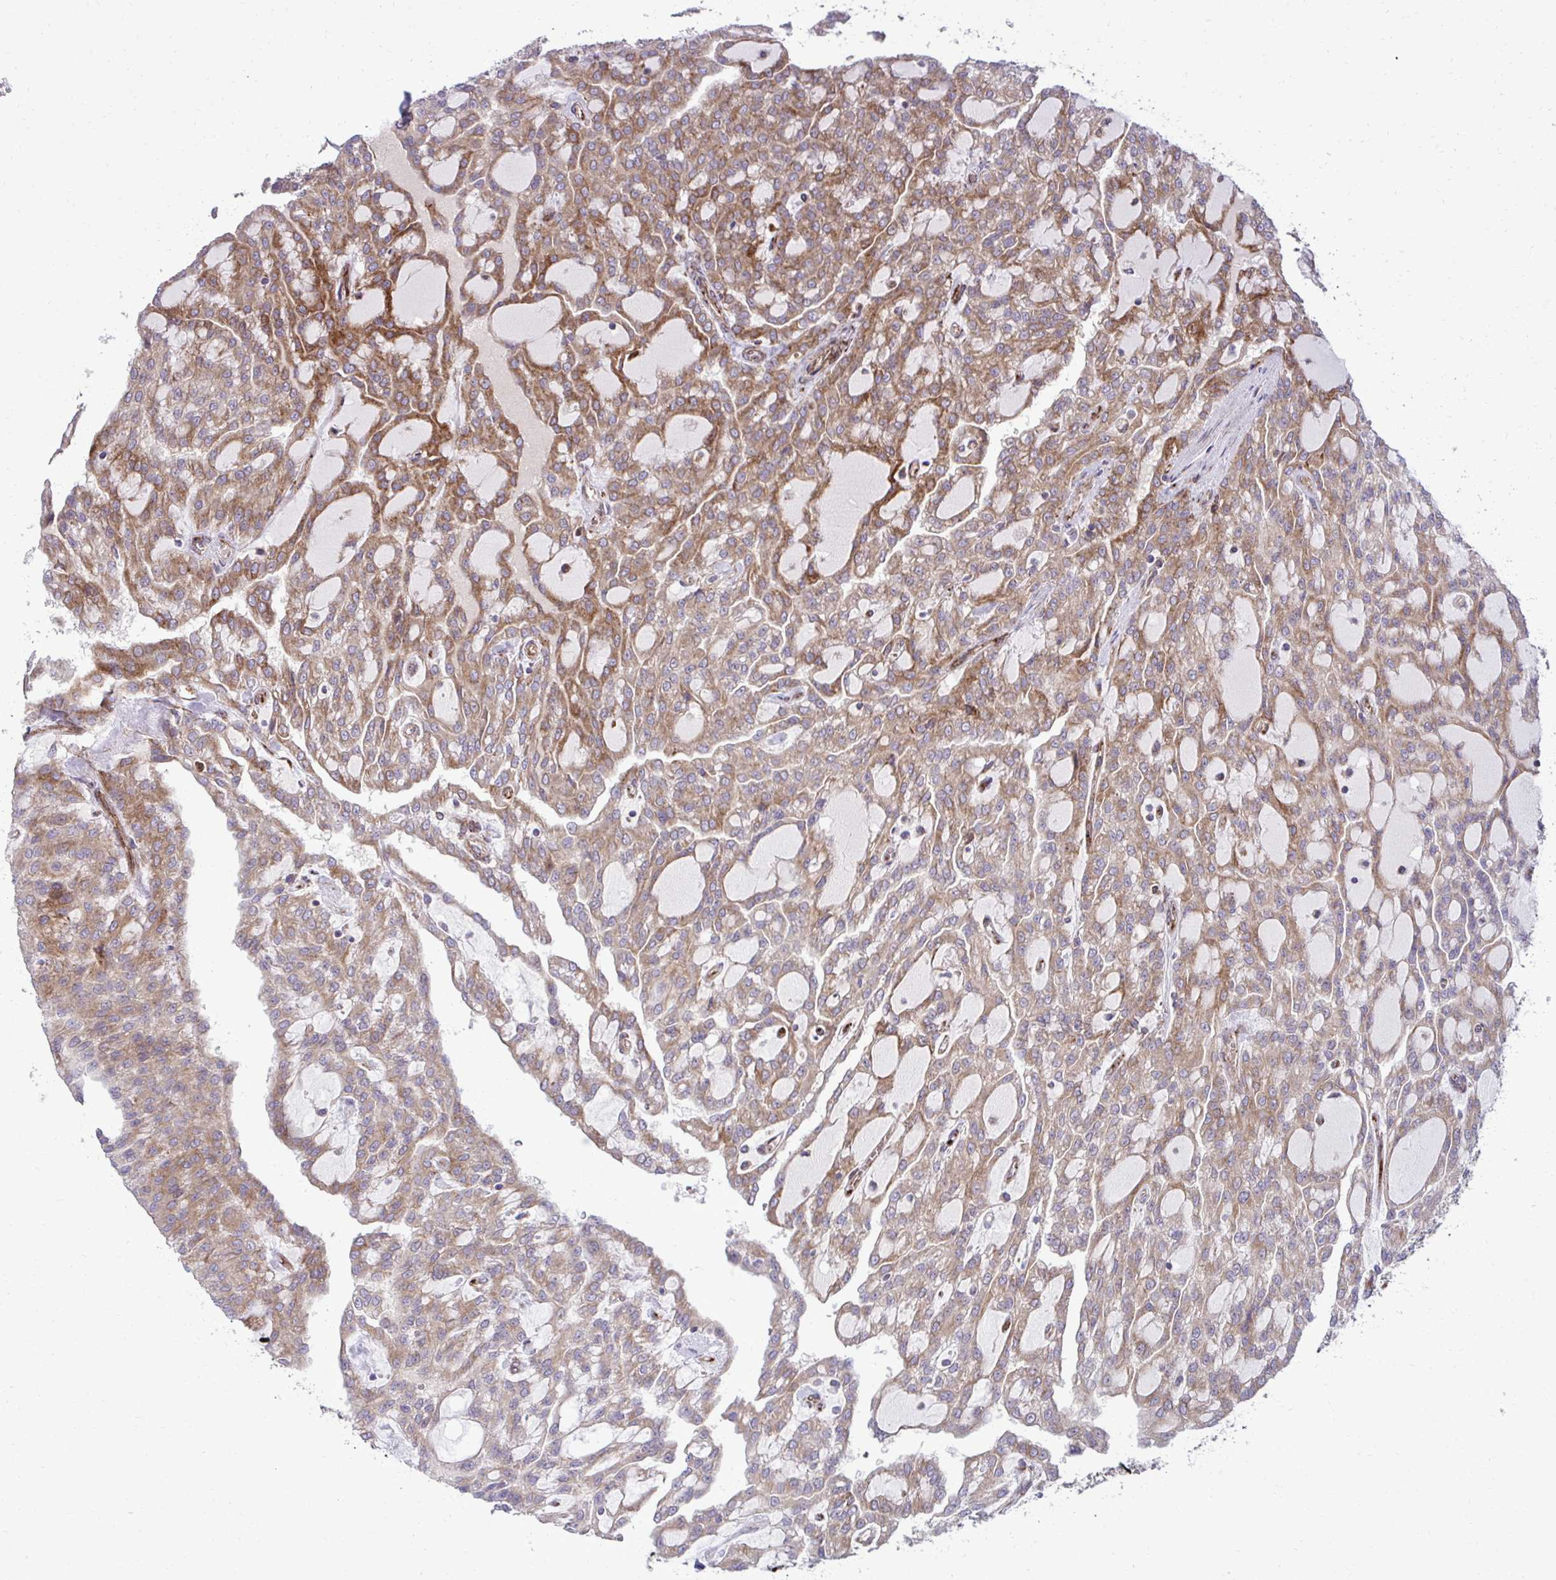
{"staining": {"intensity": "moderate", "quantity": ">75%", "location": "cytoplasmic/membranous"}, "tissue": "renal cancer", "cell_type": "Tumor cells", "image_type": "cancer", "snomed": [{"axis": "morphology", "description": "Adenocarcinoma, NOS"}, {"axis": "topography", "description": "Kidney"}], "caption": "Brown immunohistochemical staining in human renal adenocarcinoma exhibits moderate cytoplasmic/membranous positivity in about >75% of tumor cells. The staining is performed using DAB (3,3'-diaminobenzidine) brown chromogen to label protein expression. The nuclei are counter-stained blue using hematoxylin.", "gene": "LIMS1", "patient": {"sex": "male", "age": 63}}